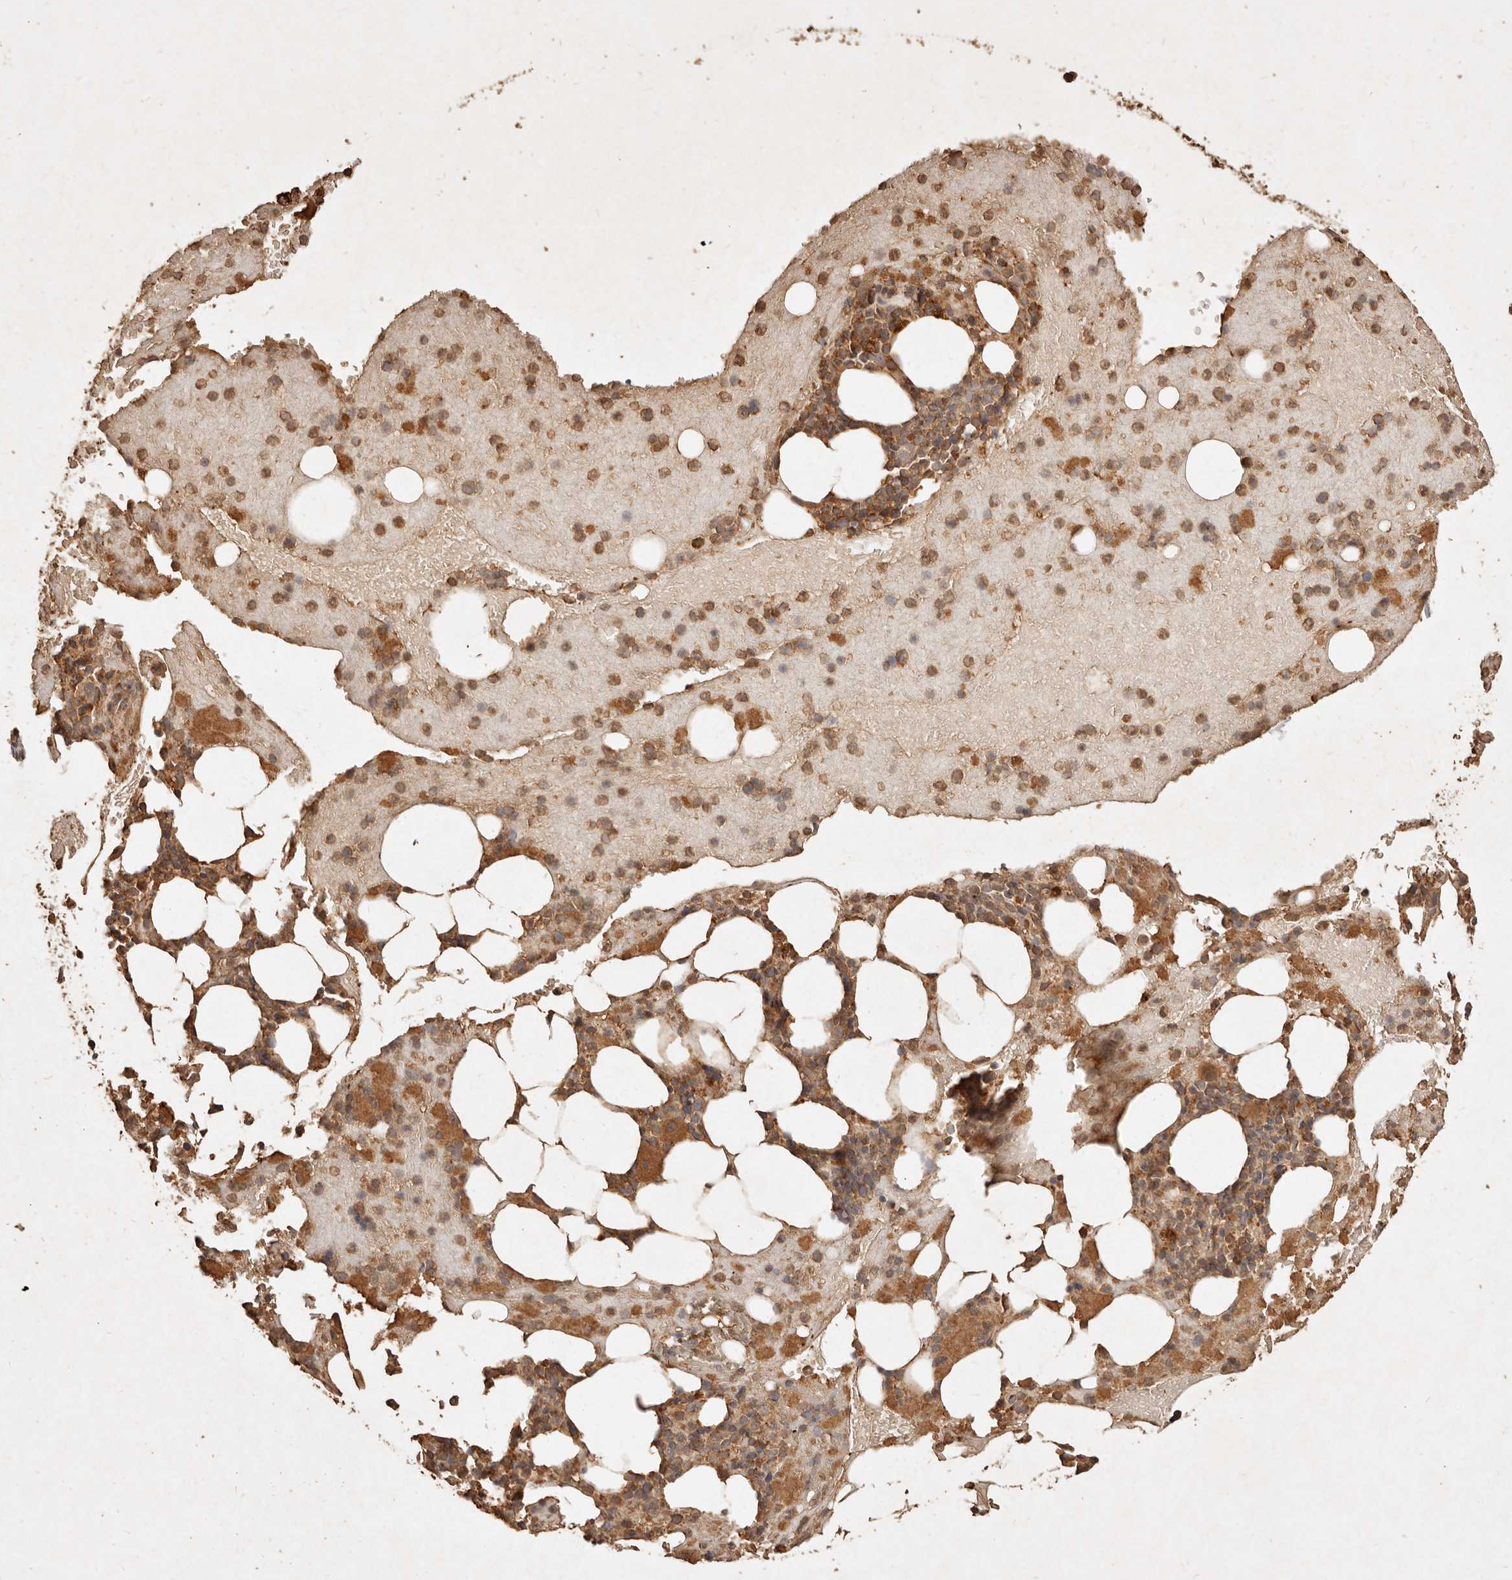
{"staining": {"intensity": "moderate", "quantity": ">75%", "location": "cytoplasmic/membranous"}, "tissue": "bone marrow", "cell_type": "Hematopoietic cells", "image_type": "normal", "snomed": [{"axis": "morphology", "description": "Normal tissue, NOS"}, {"axis": "topography", "description": "Bone marrow"}], "caption": "About >75% of hematopoietic cells in normal bone marrow display moderate cytoplasmic/membranous protein staining as visualized by brown immunohistochemical staining.", "gene": "FAM180B", "patient": {"sex": "female", "age": 54}}